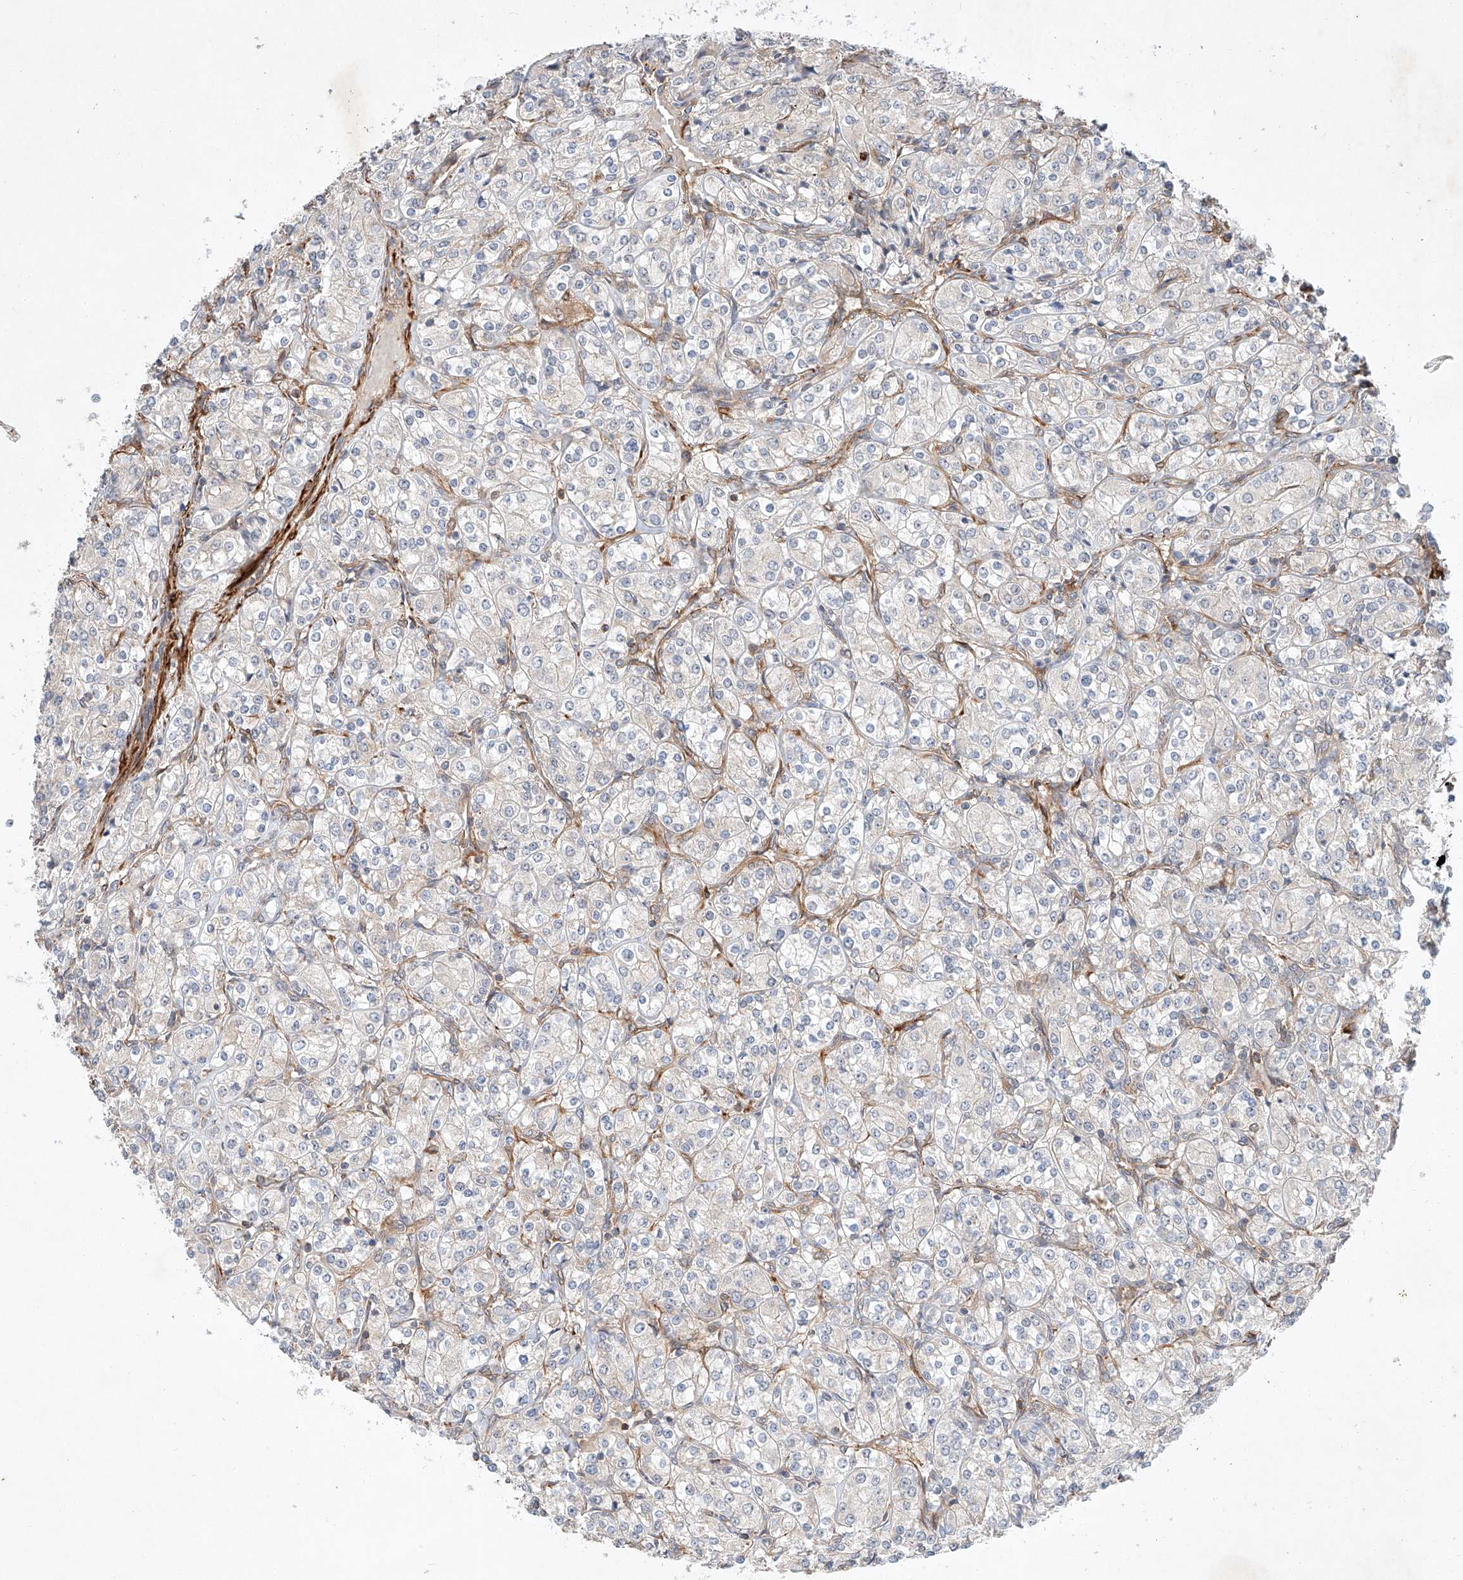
{"staining": {"intensity": "negative", "quantity": "none", "location": "none"}, "tissue": "renal cancer", "cell_type": "Tumor cells", "image_type": "cancer", "snomed": [{"axis": "morphology", "description": "Adenocarcinoma, NOS"}, {"axis": "topography", "description": "Kidney"}], "caption": "Immunohistochemical staining of renal cancer displays no significant staining in tumor cells.", "gene": "ARHGAP33", "patient": {"sex": "male", "age": 77}}